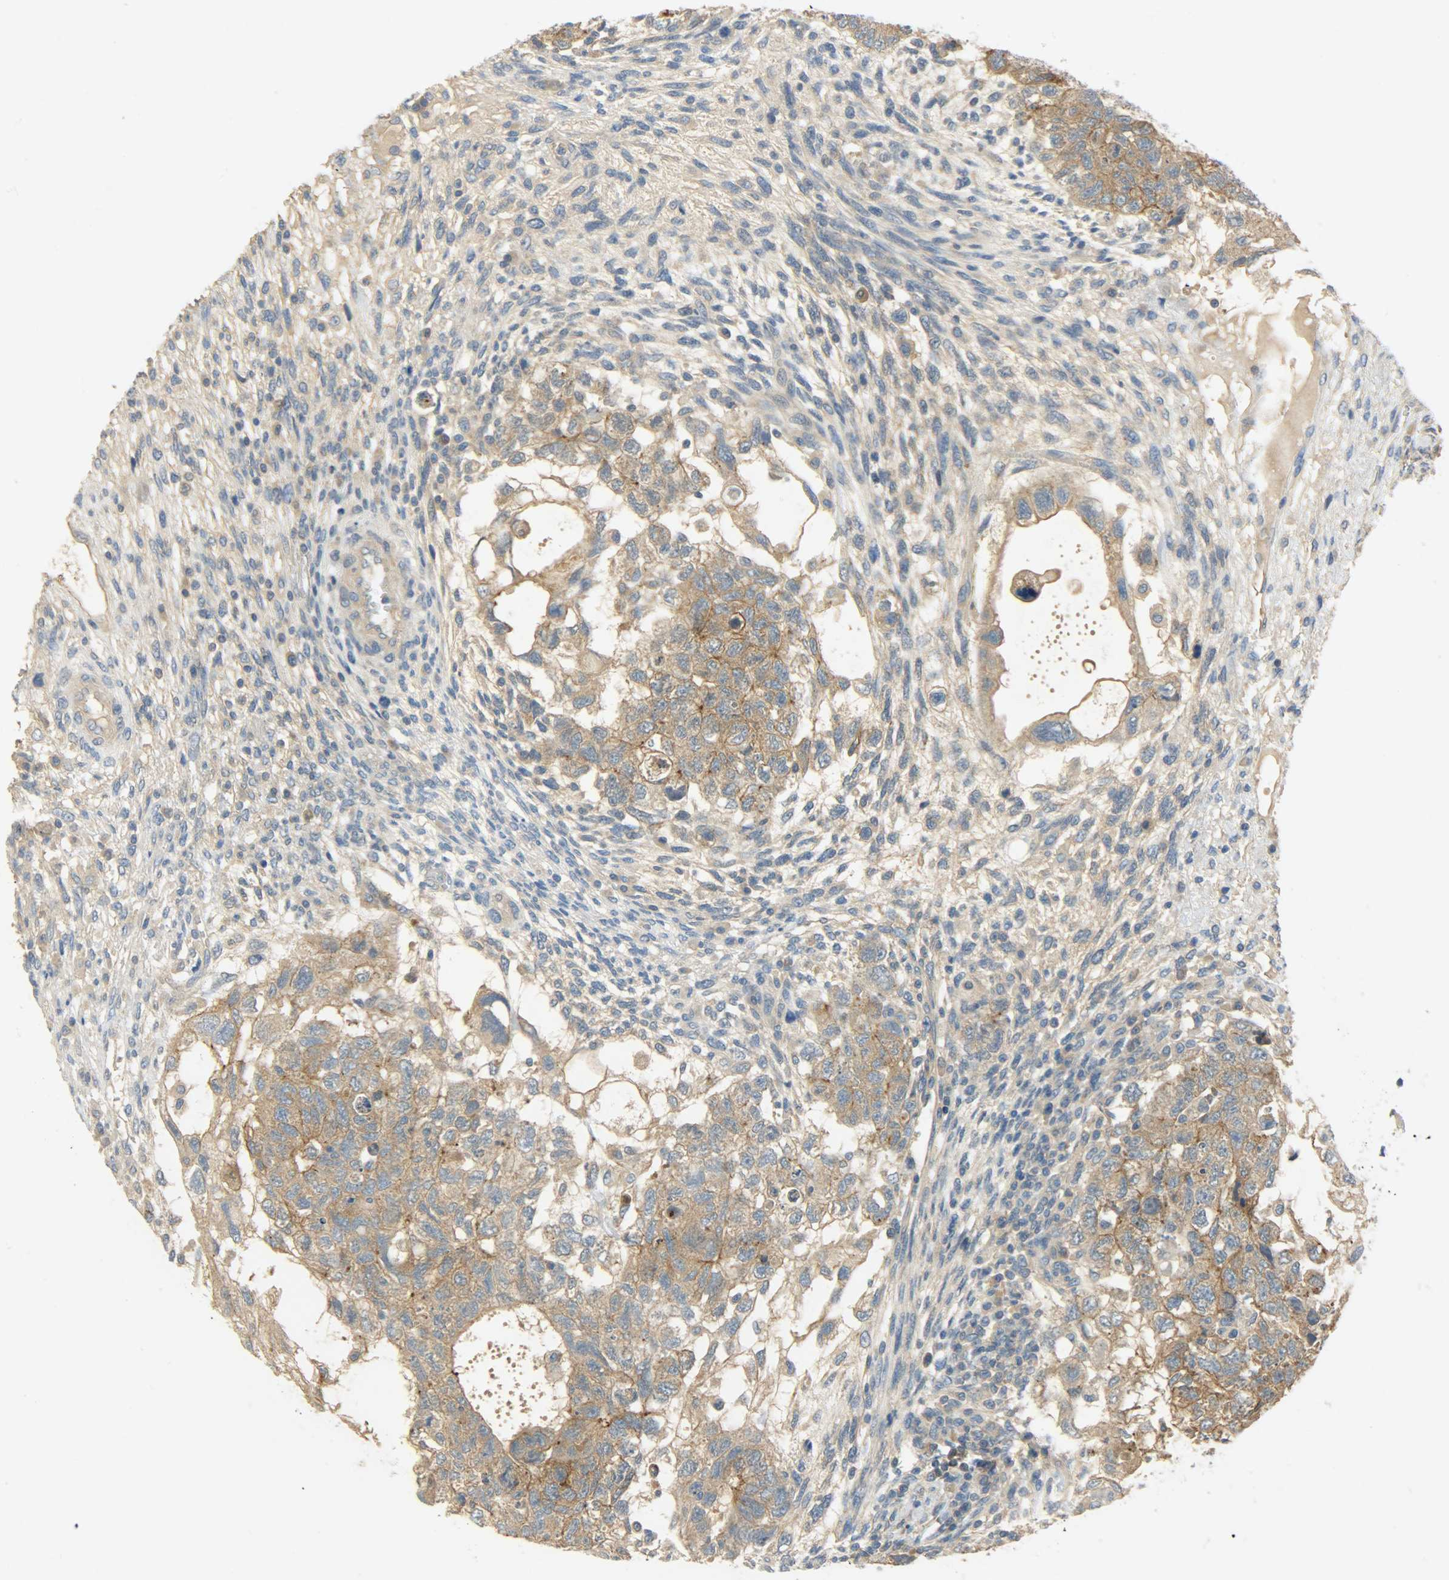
{"staining": {"intensity": "strong", "quantity": ">75%", "location": "cytoplasmic/membranous"}, "tissue": "testis cancer", "cell_type": "Tumor cells", "image_type": "cancer", "snomed": [{"axis": "morphology", "description": "Normal tissue, NOS"}, {"axis": "morphology", "description": "Carcinoma, Embryonal, NOS"}, {"axis": "topography", "description": "Testis"}], "caption": "The histopathology image shows staining of testis cancer (embryonal carcinoma), revealing strong cytoplasmic/membranous protein positivity (brown color) within tumor cells.", "gene": "DSG2", "patient": {"sex": "male", "age": 36}}